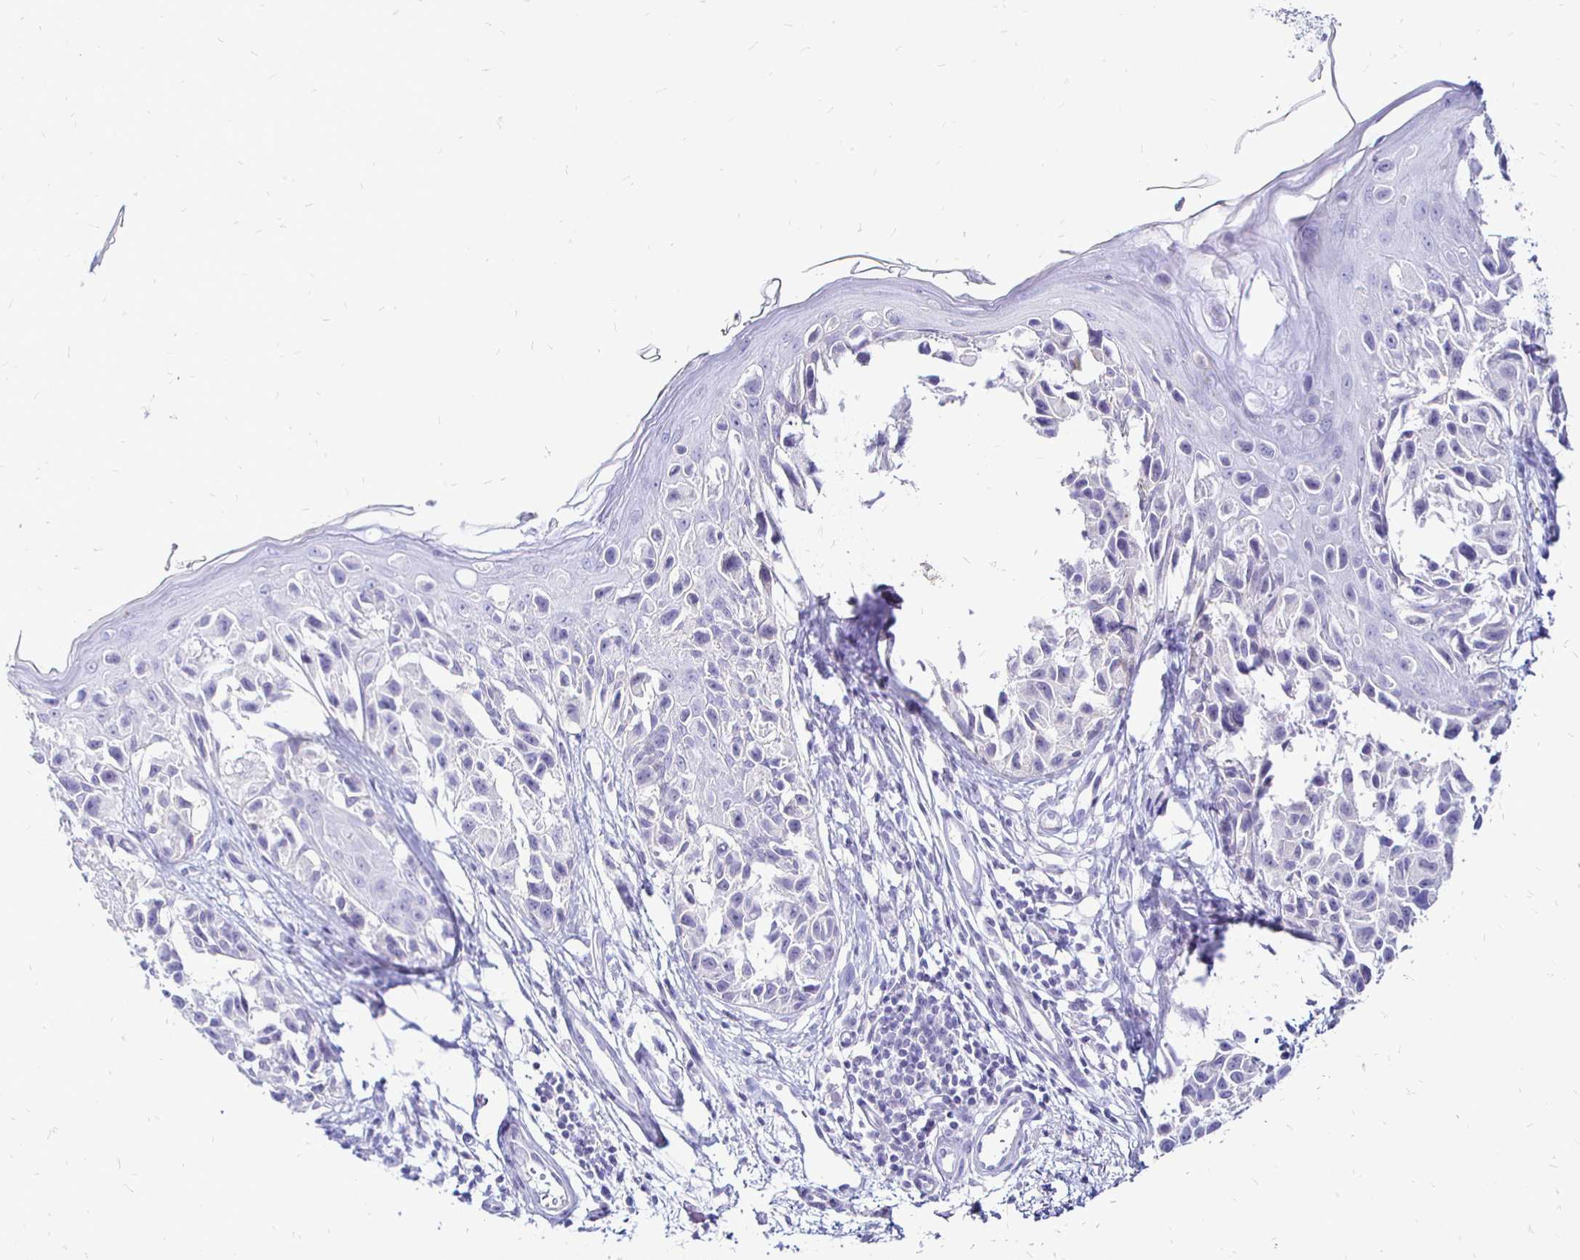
{"staining": {"intensity": "negative", "quantity": "none", "location": "none"}, "tissue": "melanoma", "cell_type": "Tumor cells", "image_type": "cancer", "snomed": [{"axis": "morphology", "description": "Malignant melanoma, NOS"}, {"axis": "topography", "description": "Skin"}], "caption": "Protein analysis of melanoma displays no significant positivity in tumor cells. The staining was performed using DAB to visualize the protein expression in brown, while the nuclei were stained in blue with hematoxylin (Magnification: 20x).", "gene": "IRGC", "patient": {"sex": "male", "age": 73}}